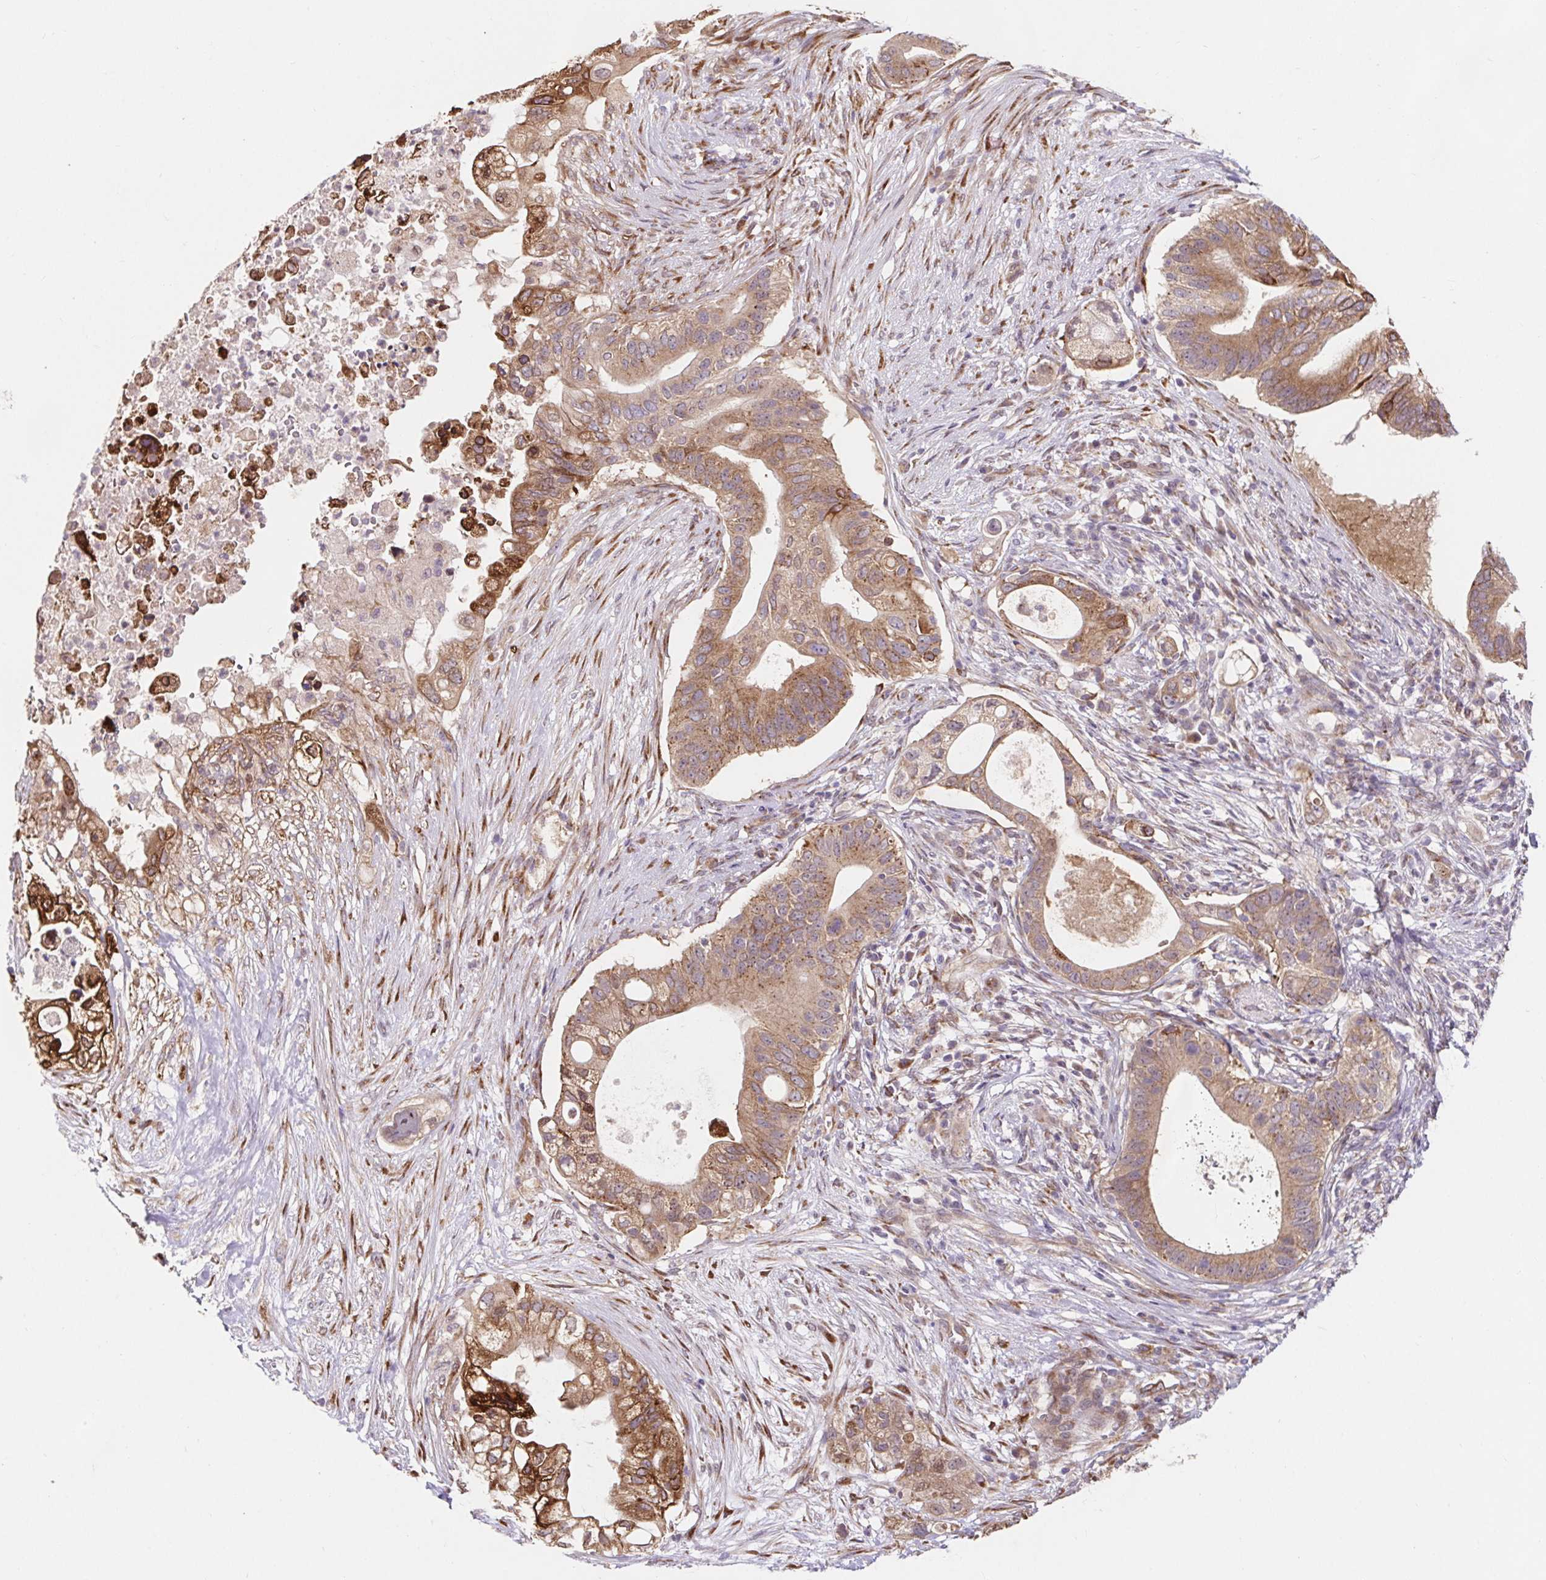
{"staining": {"intensity": "moderate", "quantity": ">75%", "location": "cytoplasmic/membranous"}, "tissue": "pancreatic cancer", "cell_type": "Tumor cells", "image_type": "cancer", "snomed": [{"axis": "morphology", "description": "Adenocarcinoma, NOS"}, {"axis": "topography", "description": "Pancreas"}], "caption": "Human pancreatic cancer stained with a brown dye displays moderate cytoplasmic/membranous positive expression in about >75% of tumor cells.", "gene": "LYPD5", "patient": {"sex": "female", "age": 72}}